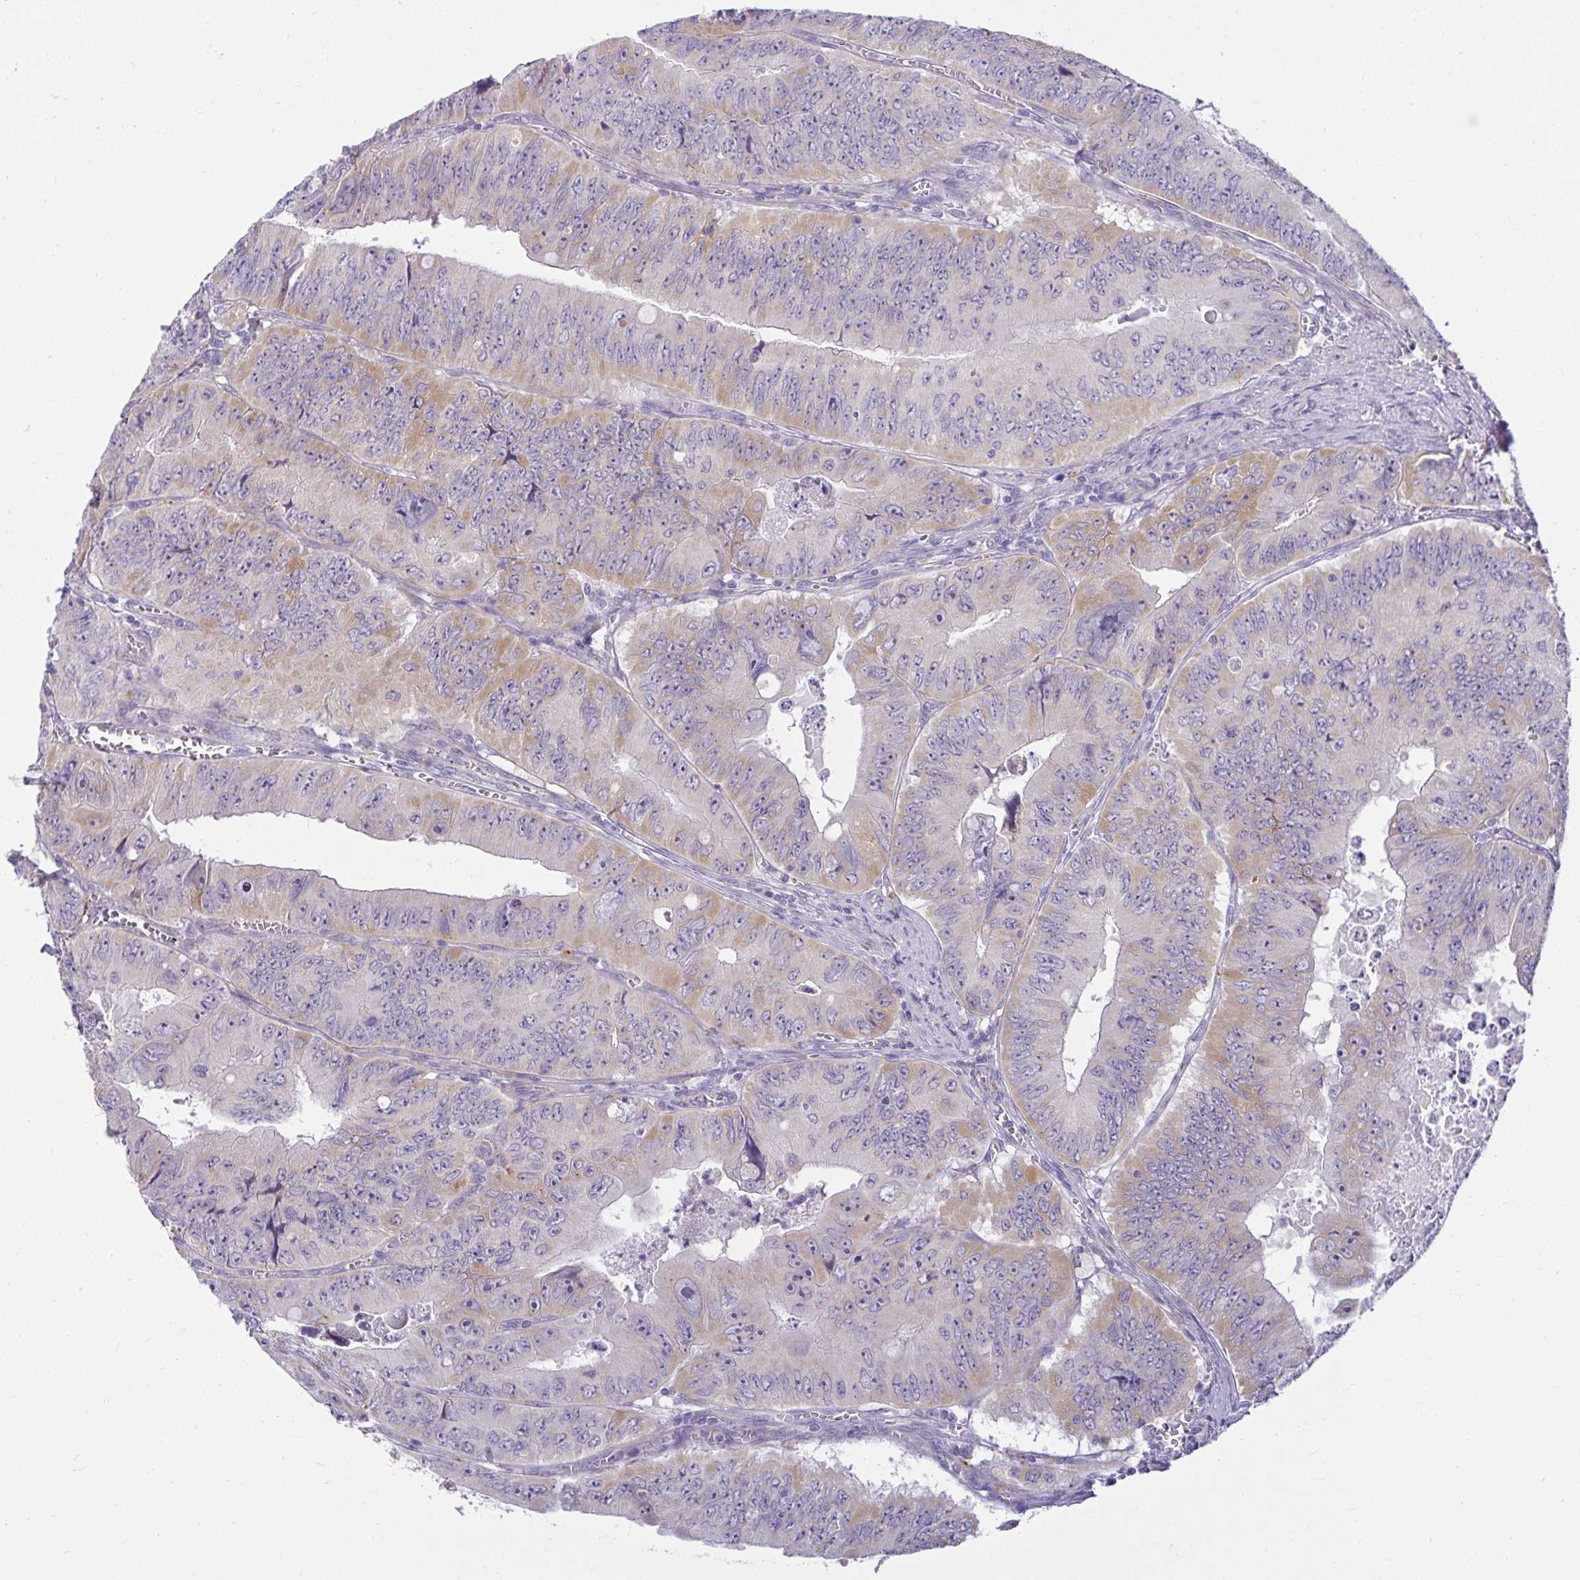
{"staining": {"intensity": "weak", "quantity": "25%-75%", "location": "cytoplasmic/membranous"}, "tissue": "colorectal cancer", "cell_type": "Tumor cells", "image_type": "cancer", "snomed": [{"axis": "morphology", "description": "Adenocarcinoma, NOS"}, {"axis": "topography", "description": "Colon"}], "caption": "Immunohistochemistry (IHC) of human colorectal adenocarcinoma reveals low levels of weak cytoplasmic/membranous positivity in approximately 25%-75% of tumor cells. (DAB (3,3'-diaminobenzidine) IHC with brightfield microscopy, high magnification).", "gene": "PKN3", "patient": {"sex": "female", "age": 84}}